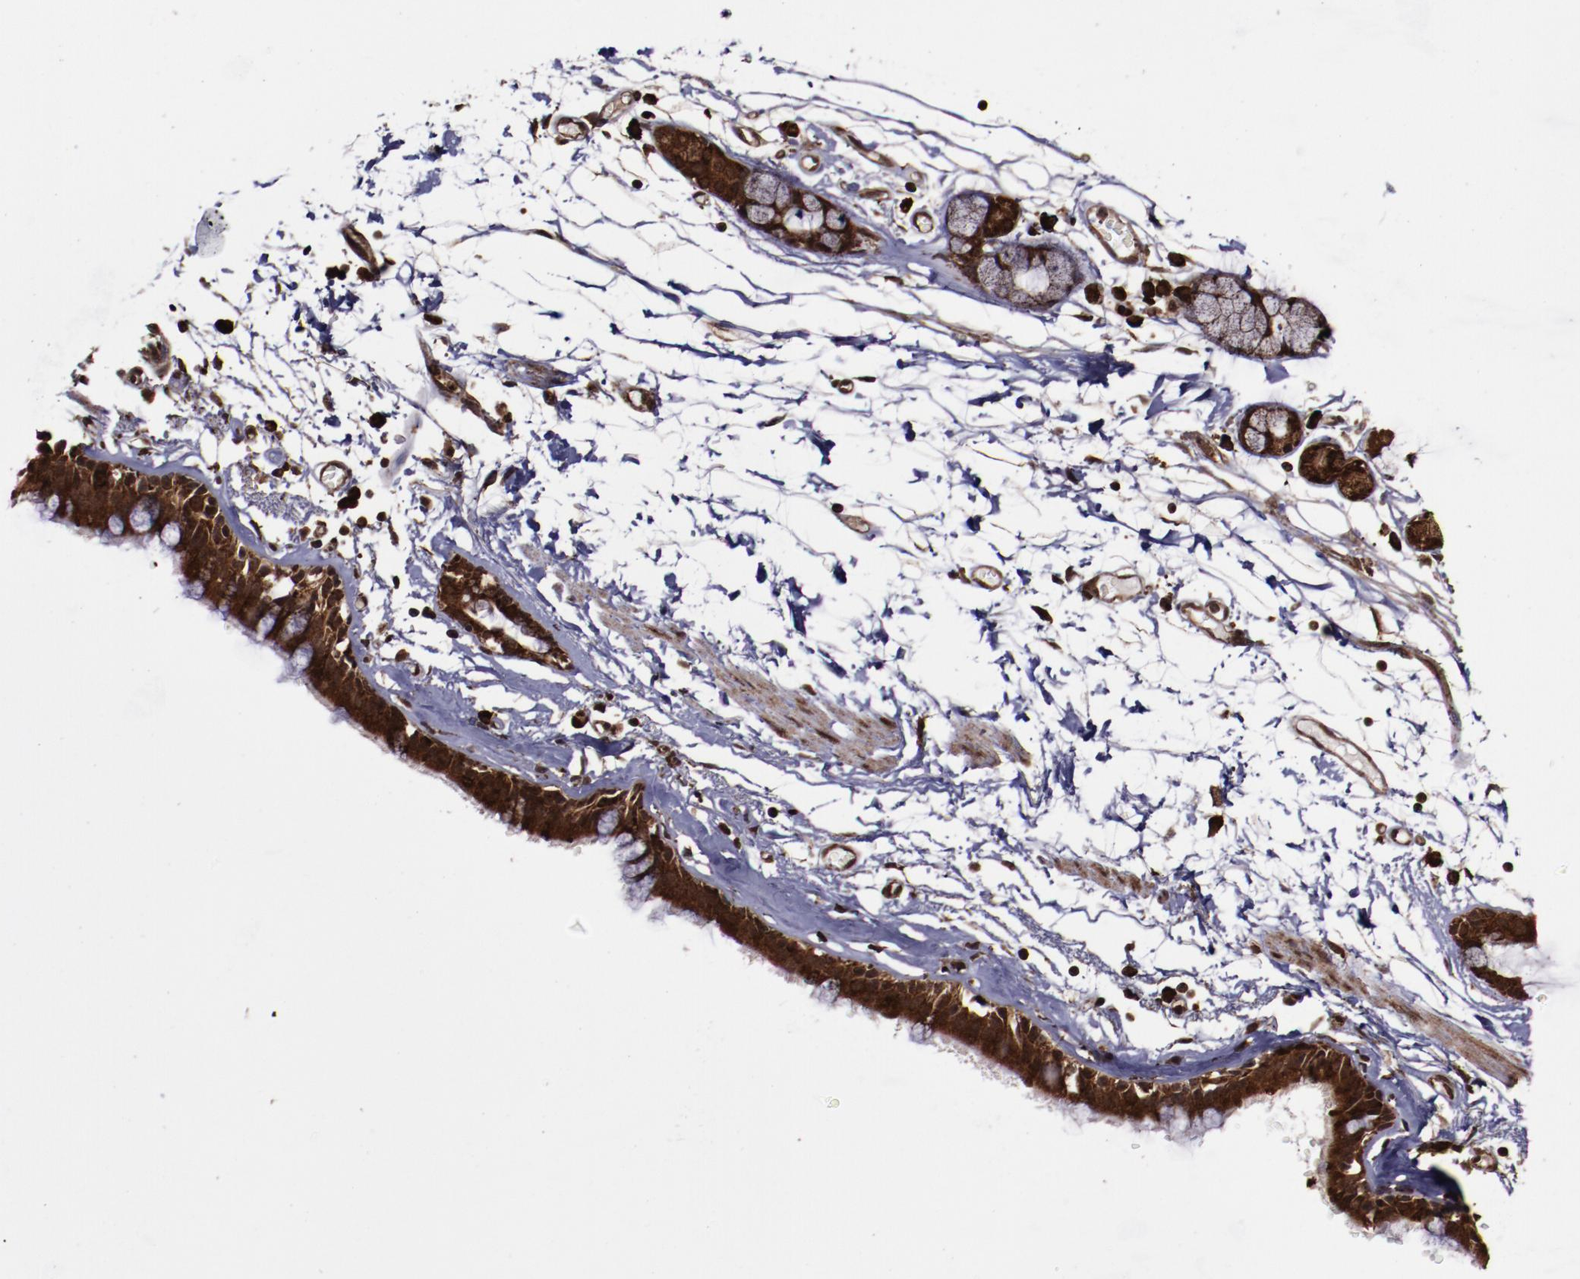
{"staining": {"intensity": "strong", "quantity": ">75%", "location": "cytoplasmic/membranous,nuclear"}, "tissue": "bronchus", "cell_type": "Respiratory epithelial cells", "image_type": "normal", "snomed": [{"axis": "morphology", "description": "Normal tissue, NOS"}, {"axis": "topography", "description": "Bronchus"}, {"axis": "topography", "description": "Lung"}], "caption": "Immunohistochemistry of normal human bronchus shows high levels of strong cytoplasmic/membranous,nuclear expression in about >75% of respiratory epithelial cells.", "gene": "EIF4ENIF1", "patient": {"sex": "female", "age": 56}}